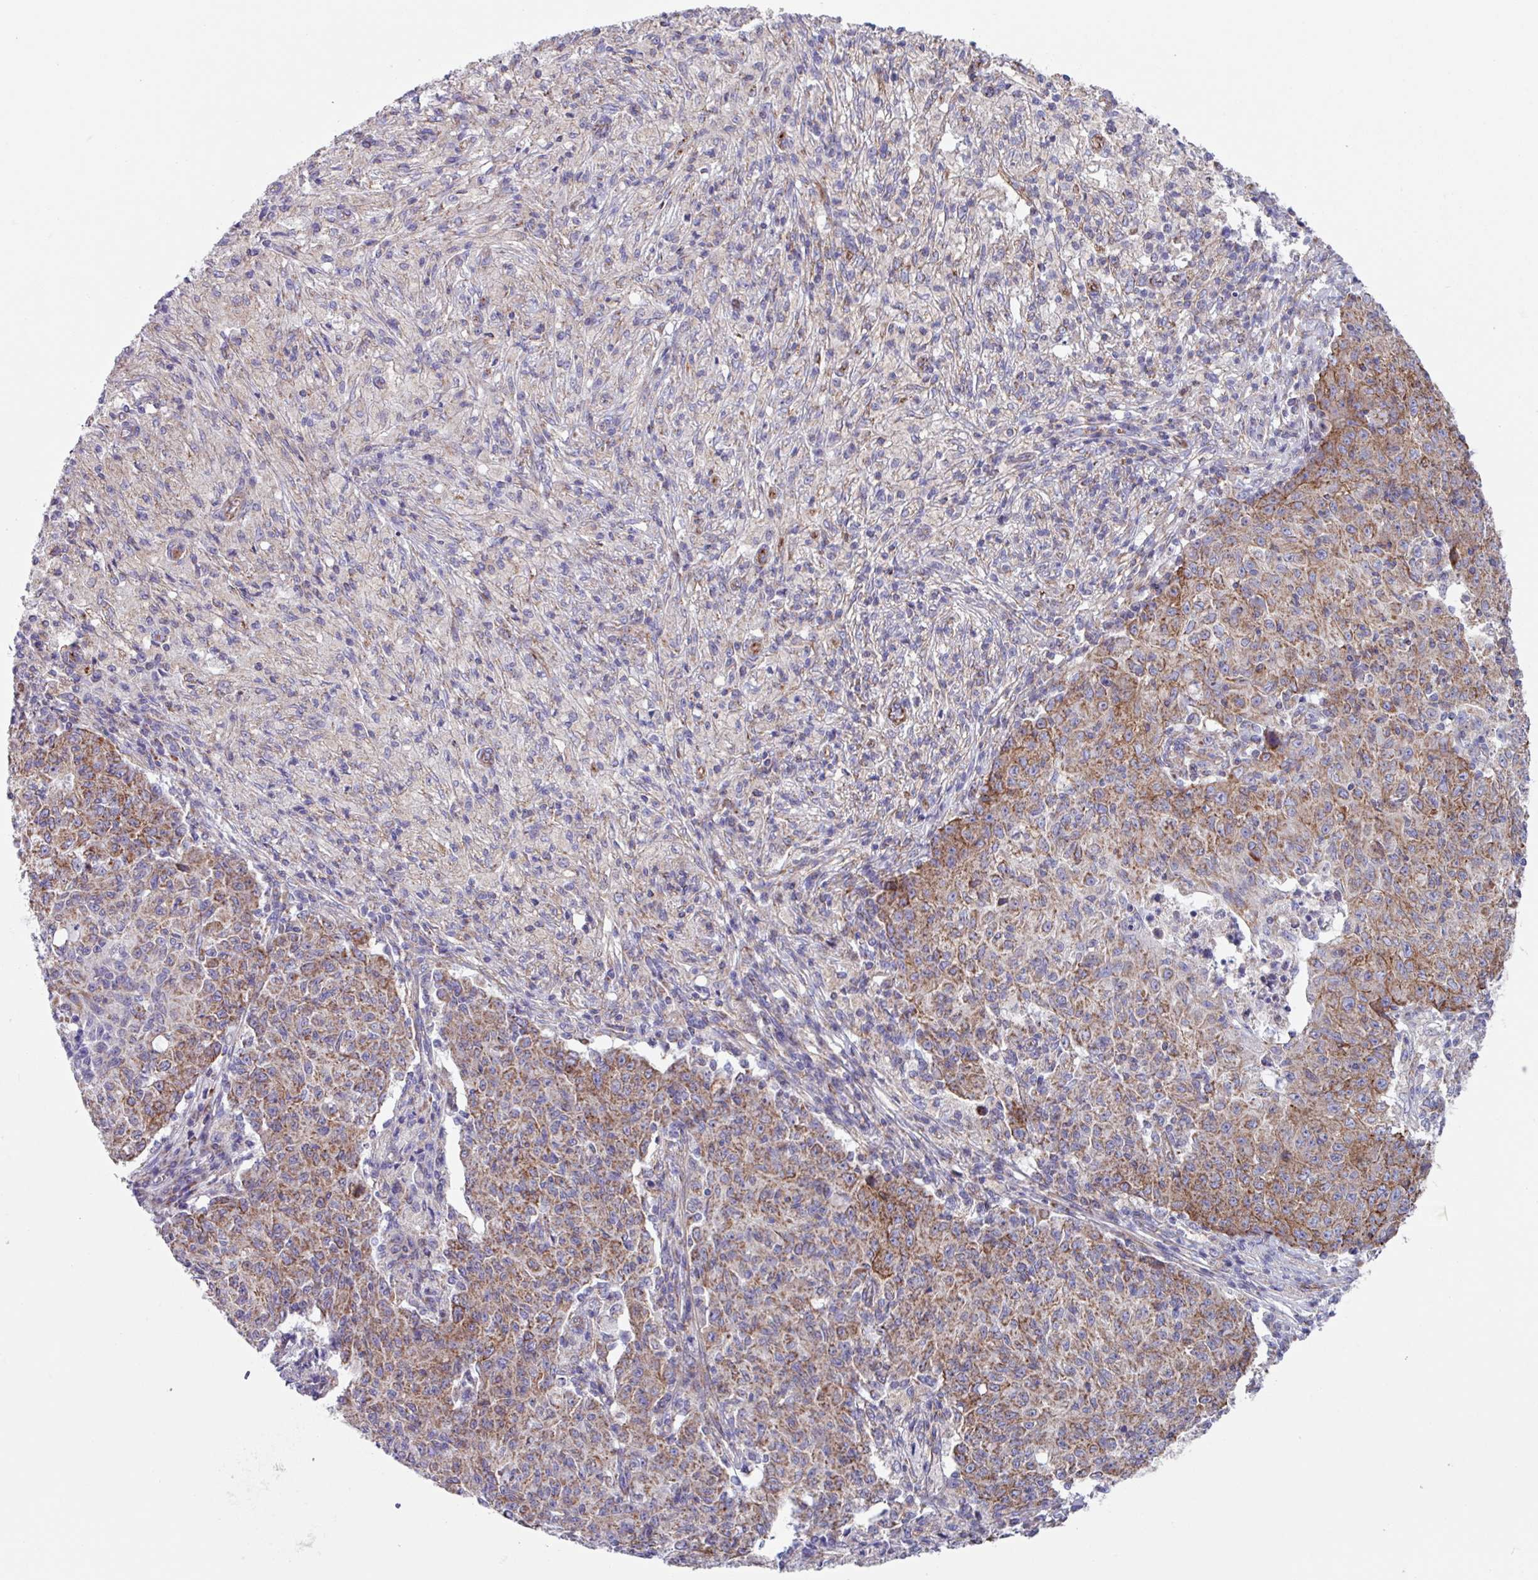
{"staining": {"intensity": "moderate", "quantity": ">75%", "location": "cytoplasmic/membranous"}, "tissue": "ovarian cancer", "cell_type": "Tumor cells", "image_type": "cancer", "snomed": [{"axis": "morphology", "description": "Carcinoma, endometroid"}, {"axis": "topography", "description": "Ovary"}], "caption": "Immunohistochemistry (IHC) histopathology image of neoplastic tissue: human endometroid carcinoma (ovarian) stained using immunohistochemistry (IHC) displays medium levels of moderate protein expression localized specifically in the cytoplasmic/membranous of tumor cells, appearing as a cytoplasmic/membranous brown color.", "gene": "OTULIN", "patient": {"sex": "female", "age": 42}}